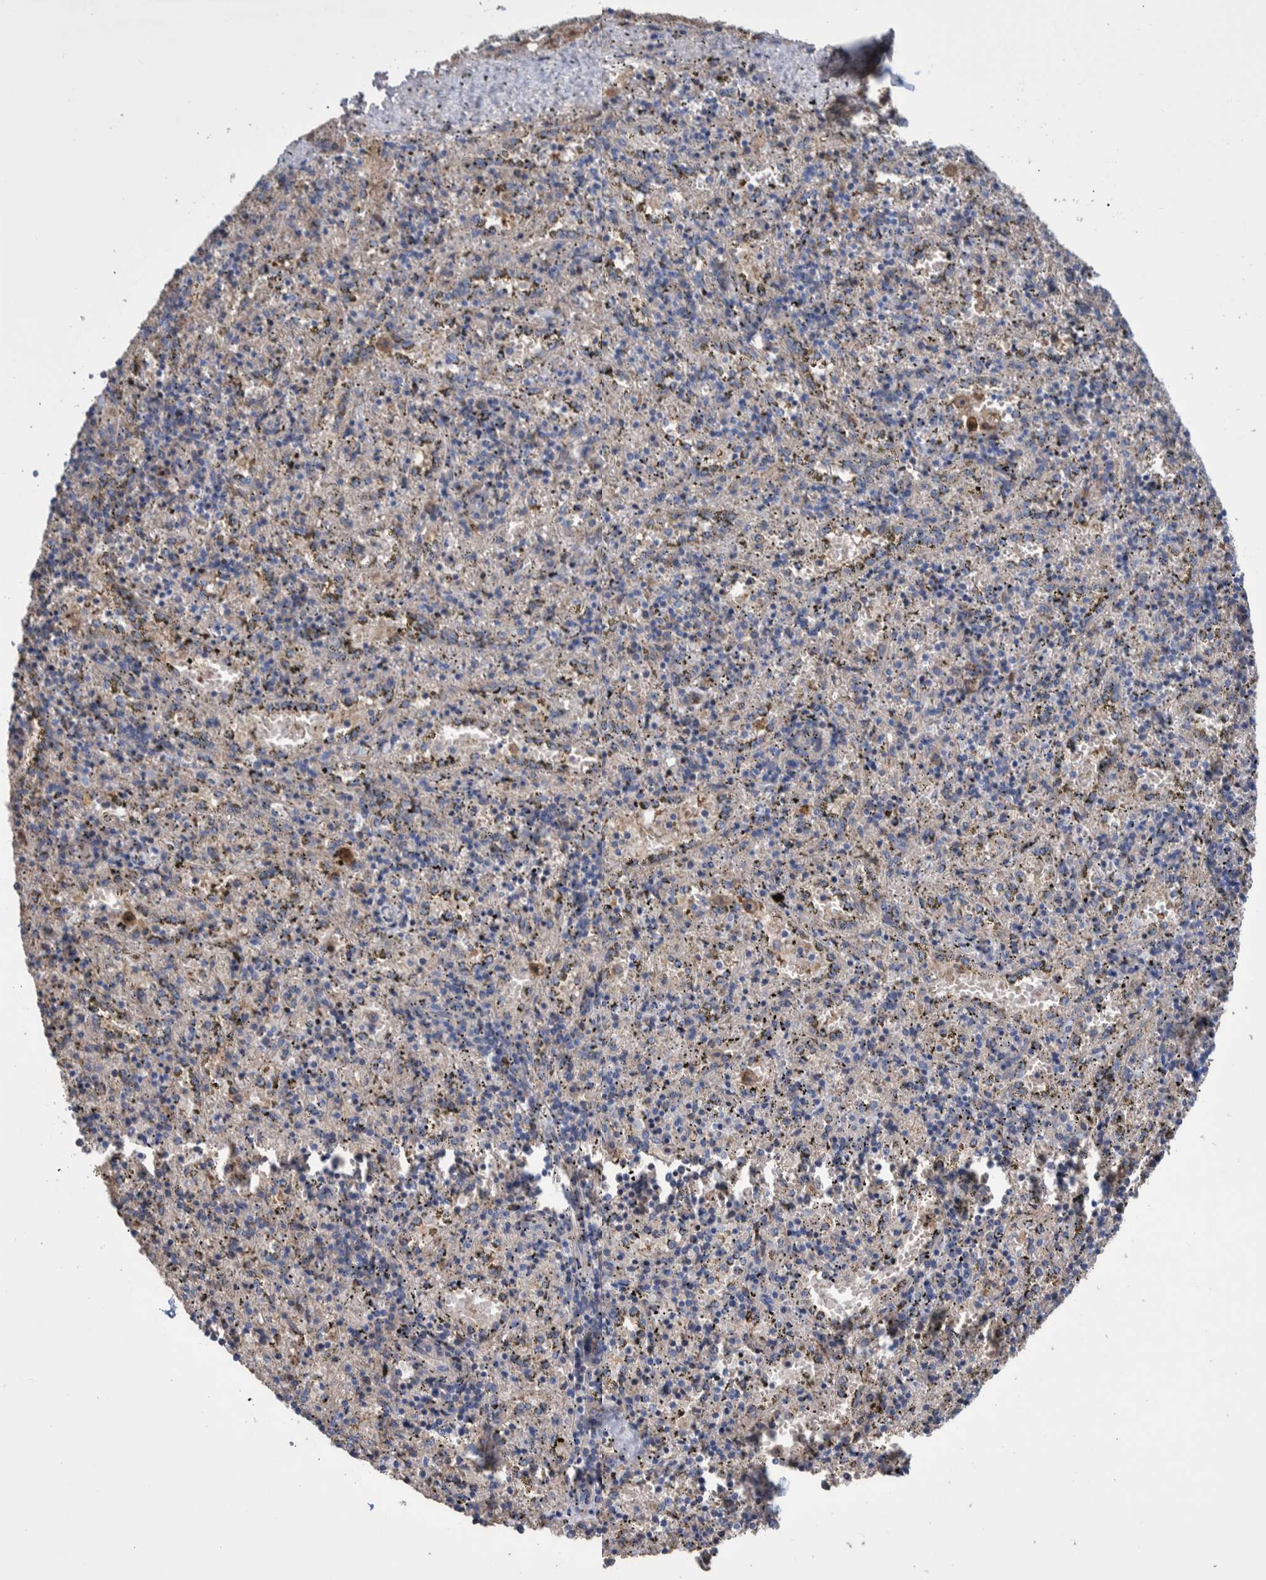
{"staining": {"intensity": "negative", "quantity": "none", "location": "none"}, "tissue": "spleen", "cell_type": "Cells in red pulp", "image_type": "normal", "snomed": [{"axis": "morphology", "description": "Normal tissue, NOS"}, {"axis": "topography", "description": "Spleen"}], "caption": "High magnification brightfield microscopy of unremarkable spleen stained with DAB (3,3'-diaminobenzidine) (brown) and counterstained with hematoxylin (blue): cells in red pulp show no significant staining. (Immunohistochemistry, brightfield microscopy, high magnification).", "gene": "DLL4", "patient": {"sex": "male", "age": 11}}